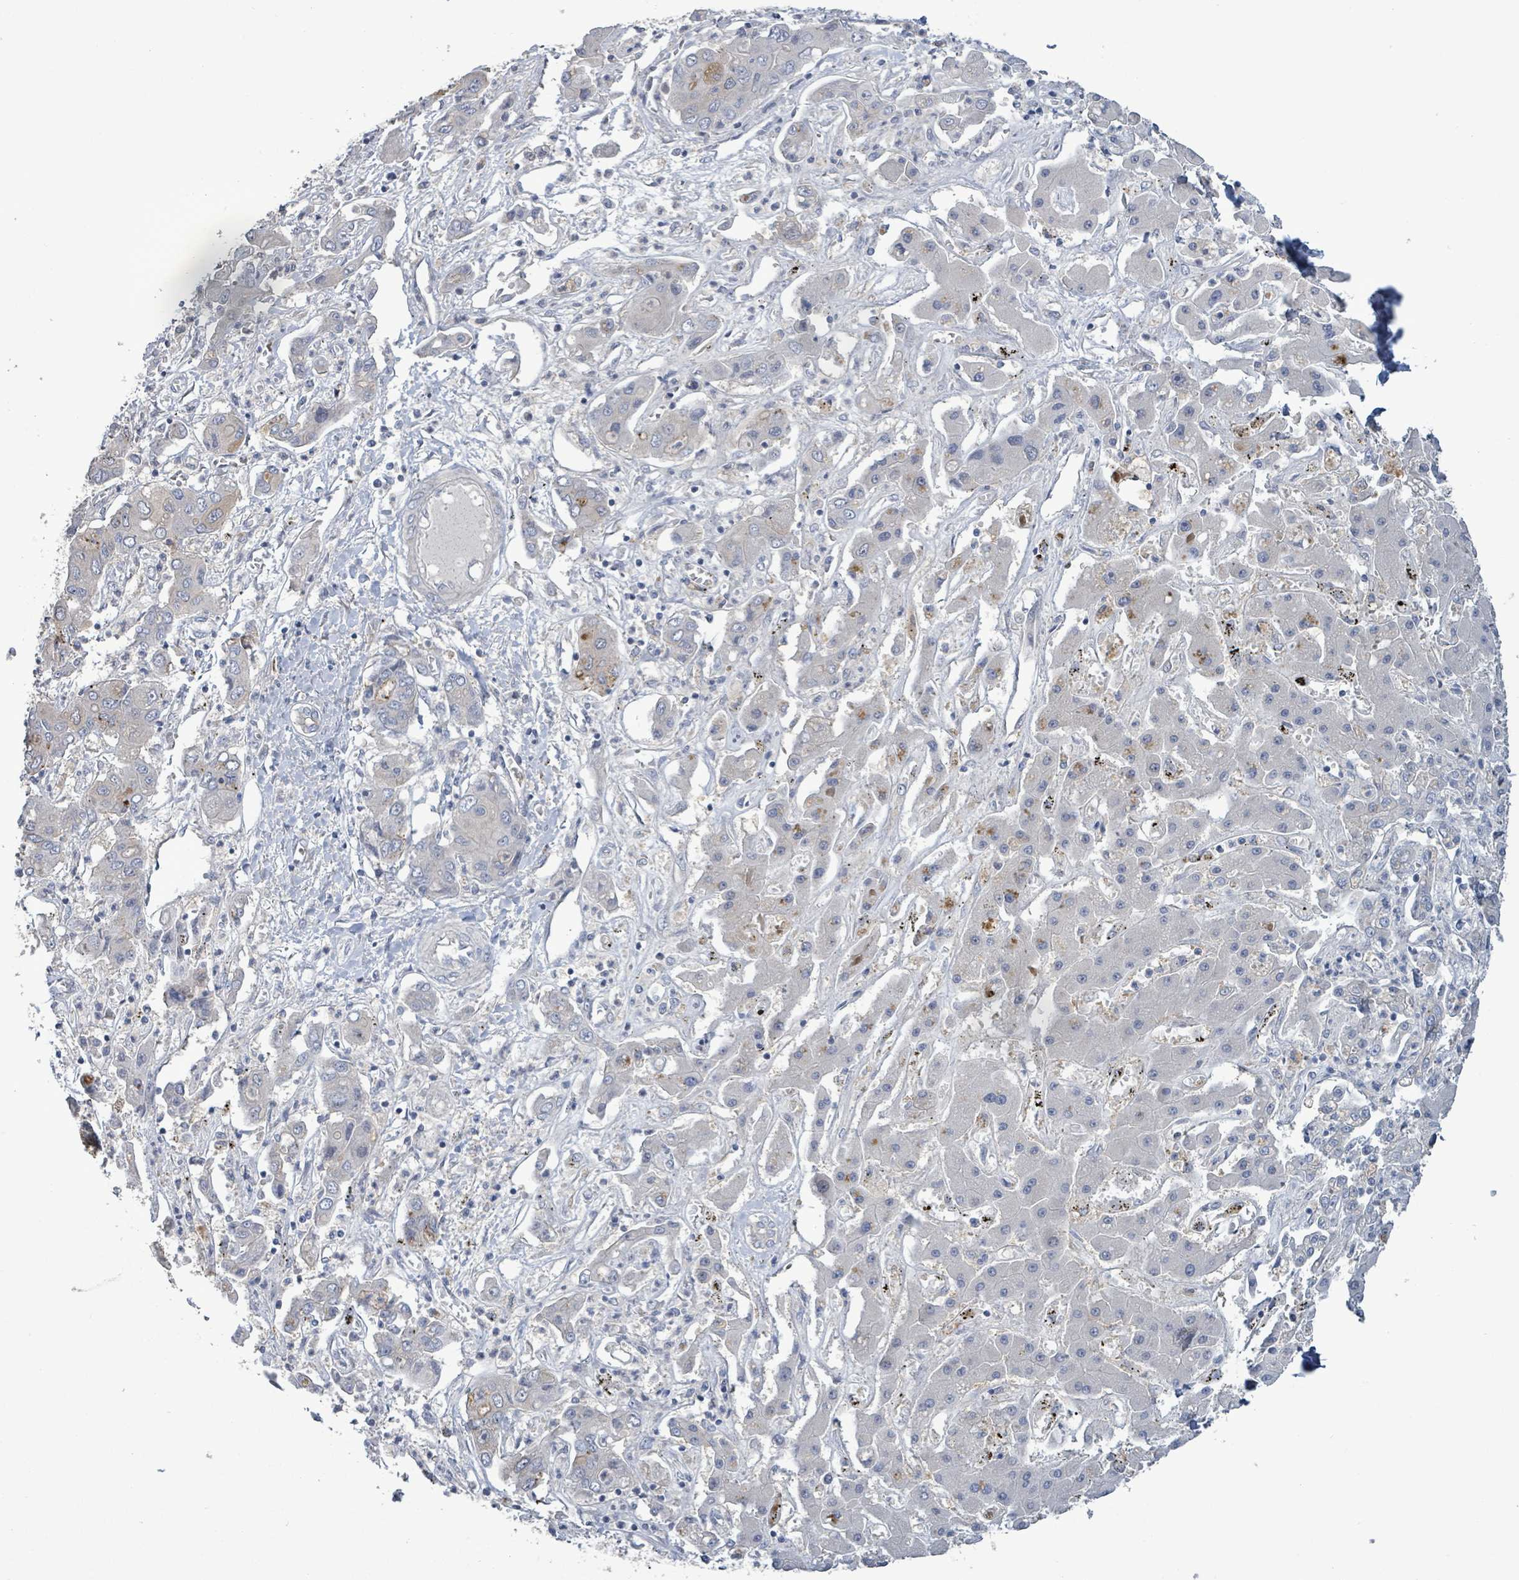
{"staining": {"intensity": "moderate", "quantity": "<25%", "location": "cytoplasmic/membranous"}, "tissue": "liver cancer", "cell_type": "Tumor cells", "image_type": "cancer", "snomed": [{"axis": "morphology", "description": "Cholangiocarcinoma"}, {"axis": "topography", "description": "Liver"}], "caption": "Immunohistochemistry (DAB) staining of liver cholangiocarcinoma displays moderate cytoplasmic/membranous protein expression in about <25% of tumor cells. The protein is shown in brown color, while the nuclei are stained blue.", "gene": "KRAS", "patient": {"sex": "male", "age": 67}}